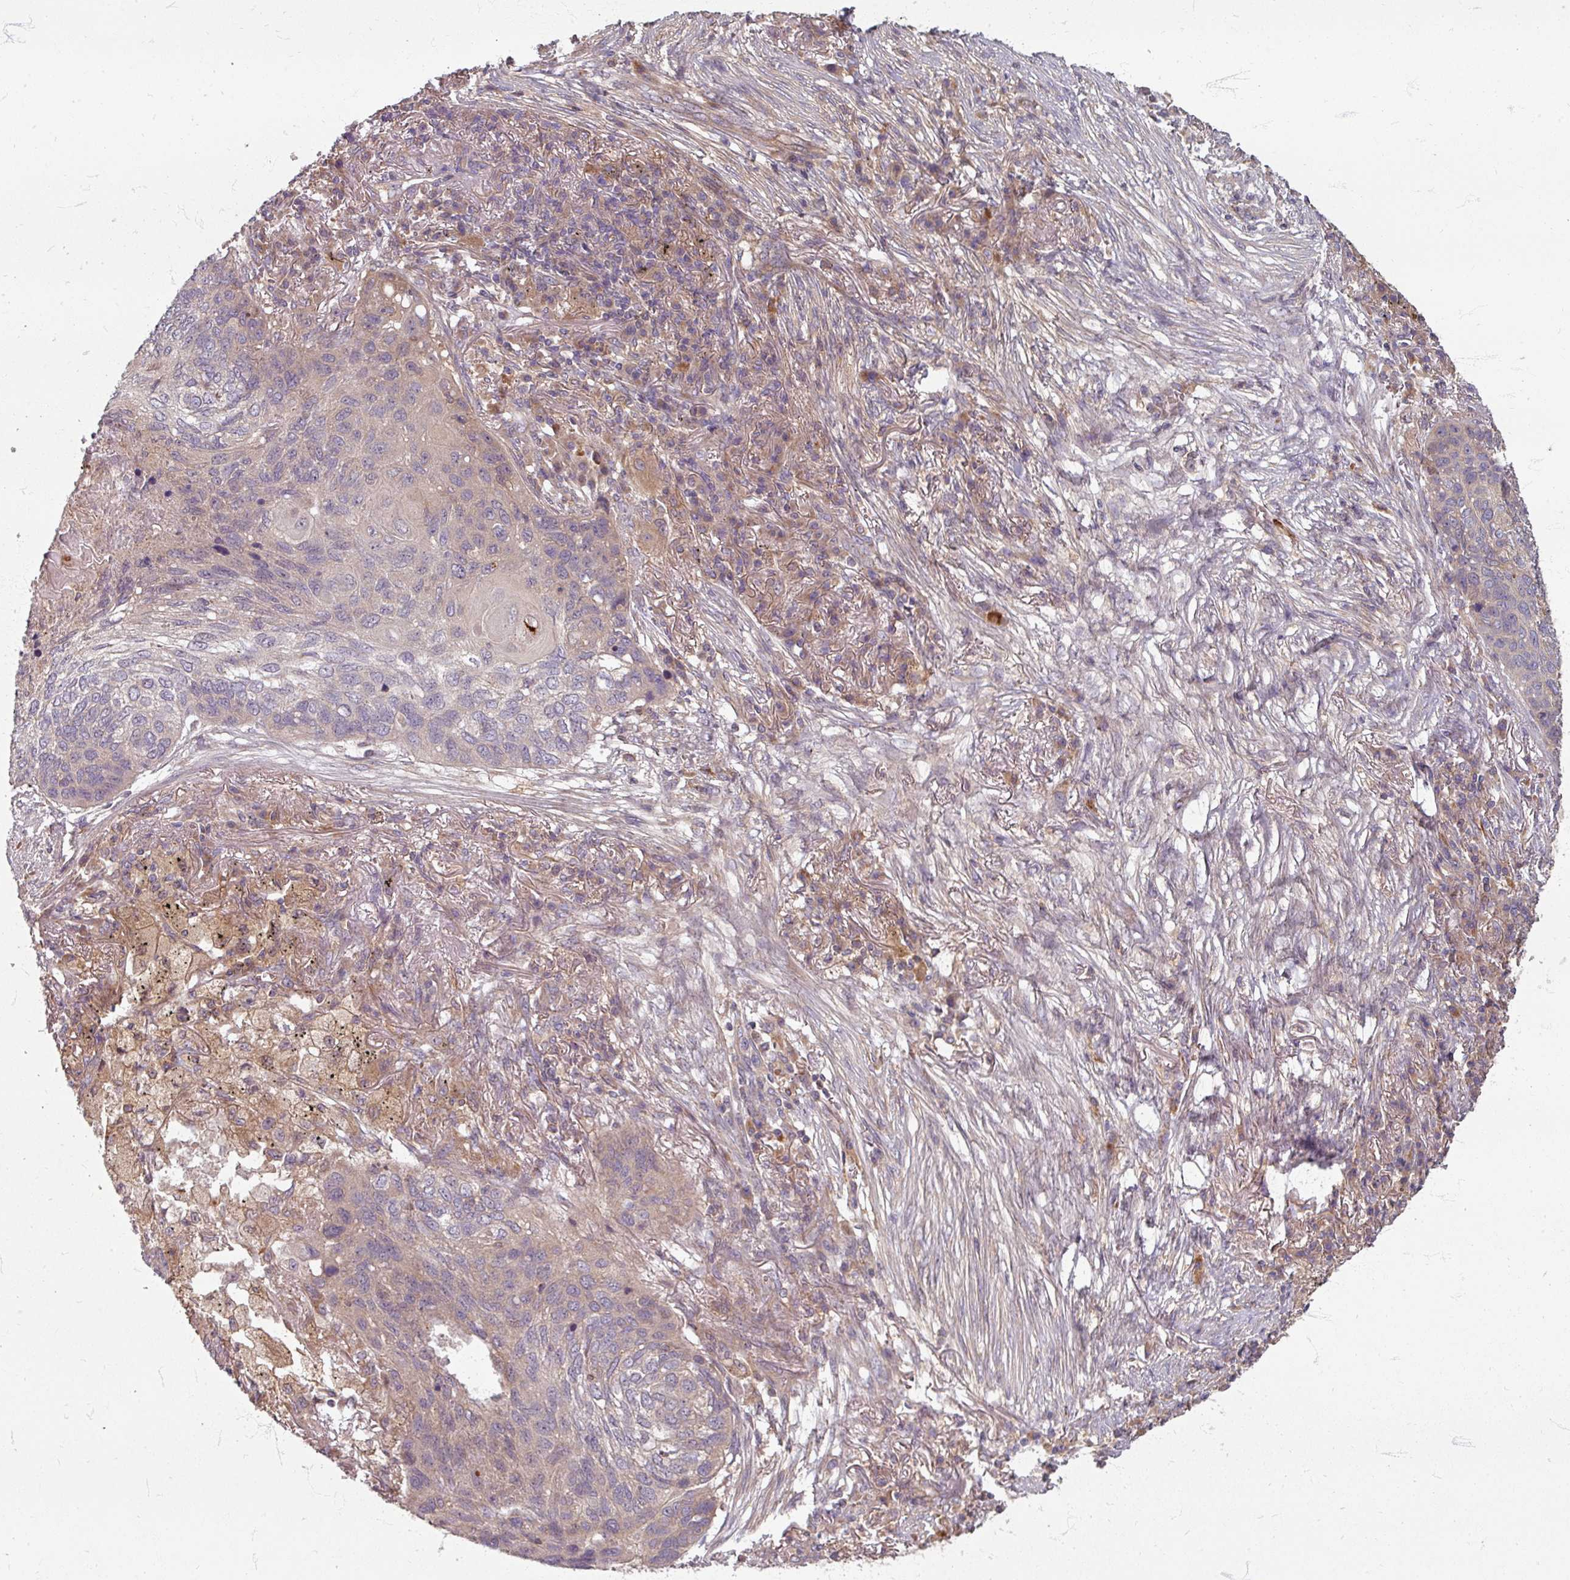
{"staining": {"intensity": "weak", "quantity": "<25%", "location": "cytoplasmic/membranous"}, "tissue": "lung cancer", "cell_type": "Tumor cells", "image_type": "cancer", "snomed": [{"axis": "morphology", "description": "Squamous cell carcinoma, NOS"}, {"axis": "topography", "description": "Lung"}], "caption": "Immunohistochemical staining of human lung cancer (squamous cell carcinoma) displays no significant positivity in tumor cells.", "gene": "STAM", "patient": {"sex": "female", "age": 63}}